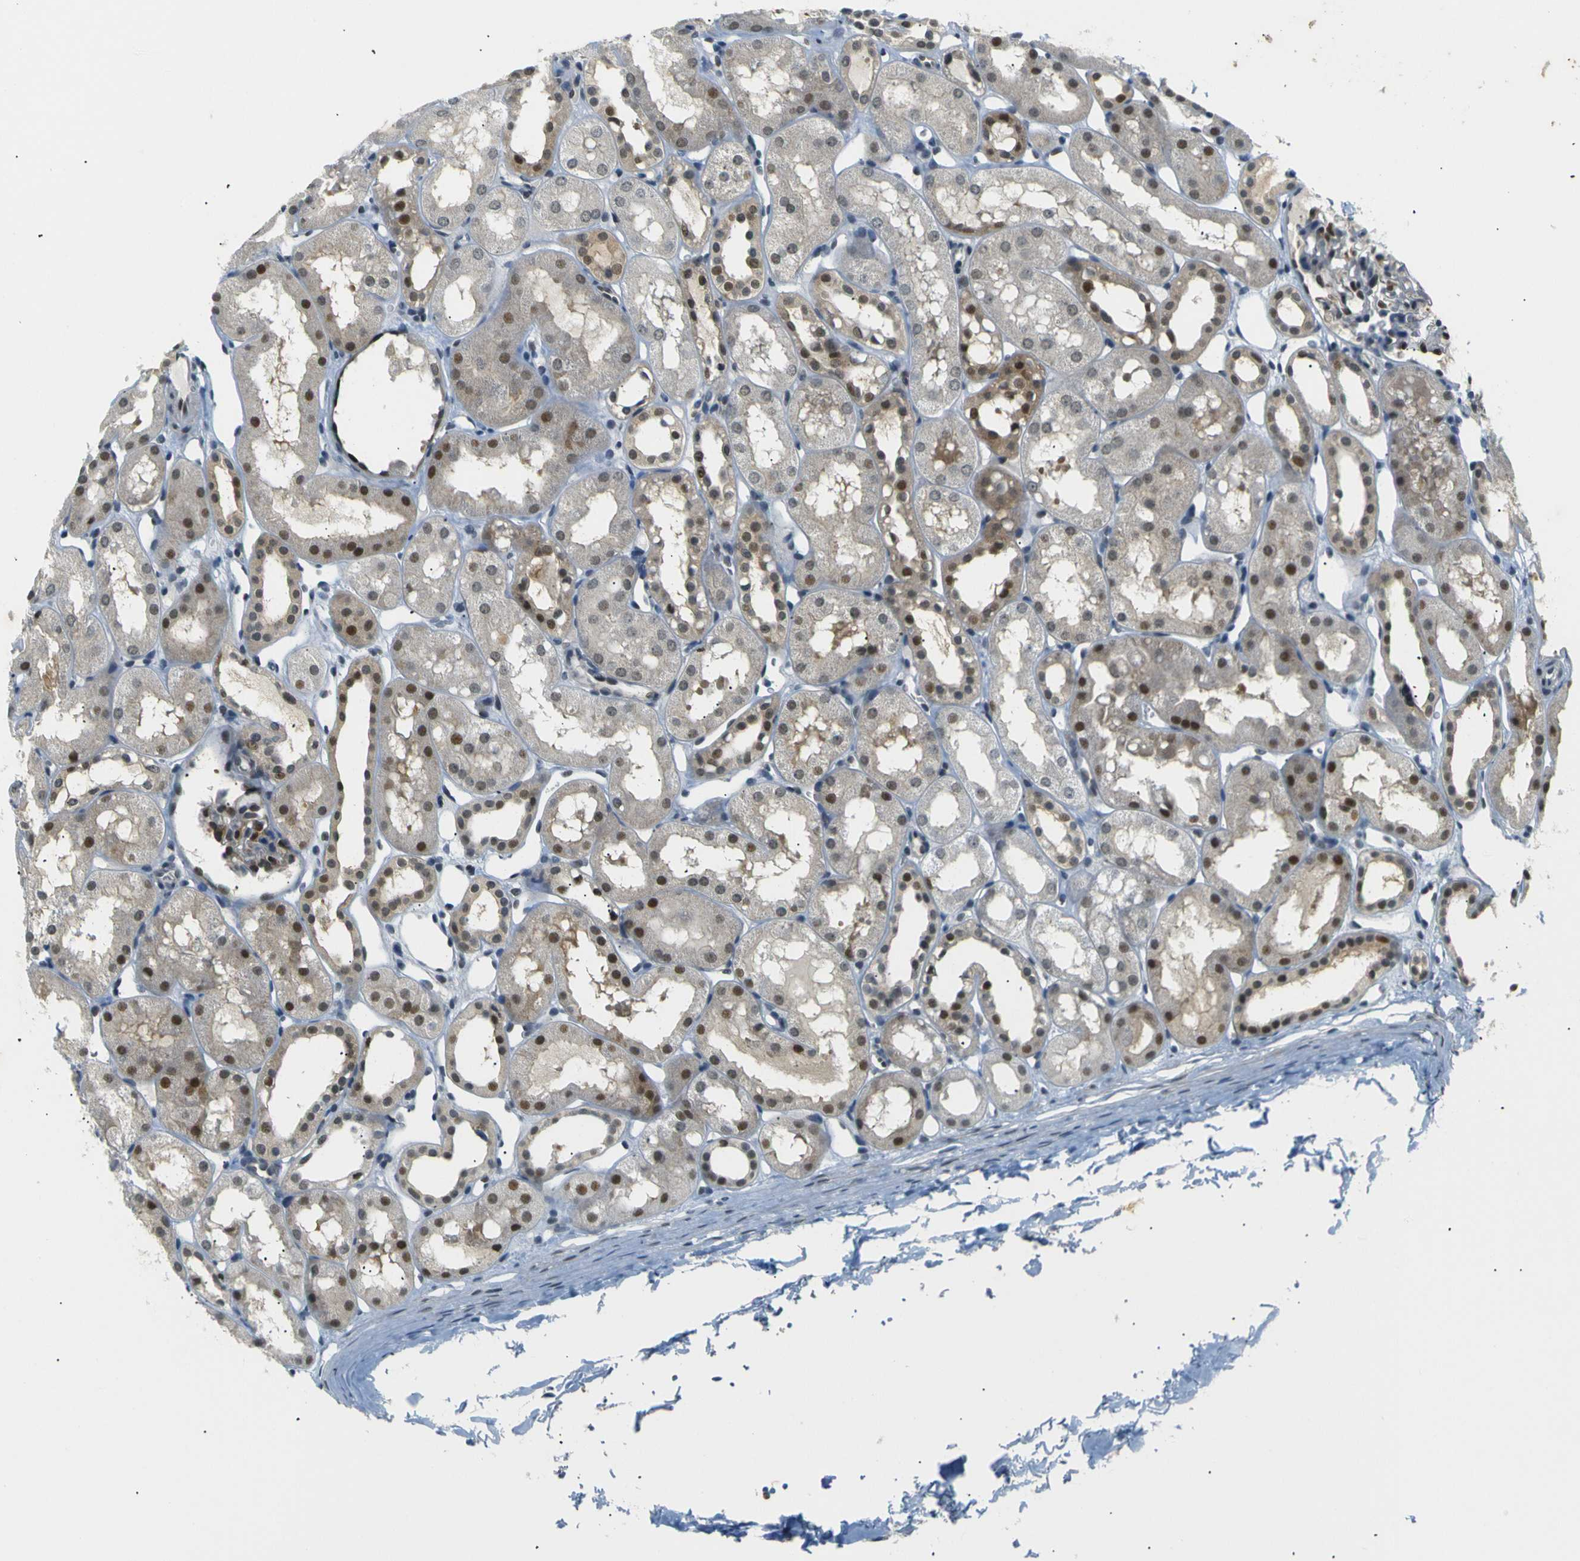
{"staining": {"intensity": "moderate", "quantity": "<25%", "location": "nuclear"}, "tissue": "kidney", "cell_type": "Cells in glomeruli", "image_type": "normal", "snomed": [{"axis": "morphology", "description": "Normal tissue, NOS"}, {"axis": "topography", "description": "Kidney"}, {"axis": "topography", "description": "Urinary bladder"}], "caption": "This micrograph demonstrates immunohistochemistry (IHC) staining of unremarkable kidney, with low moderate nuclear expression in about <25% of cells in glomeruli.", "gene": "SKP1", "patient": {"sex": "male", "age": 16}}